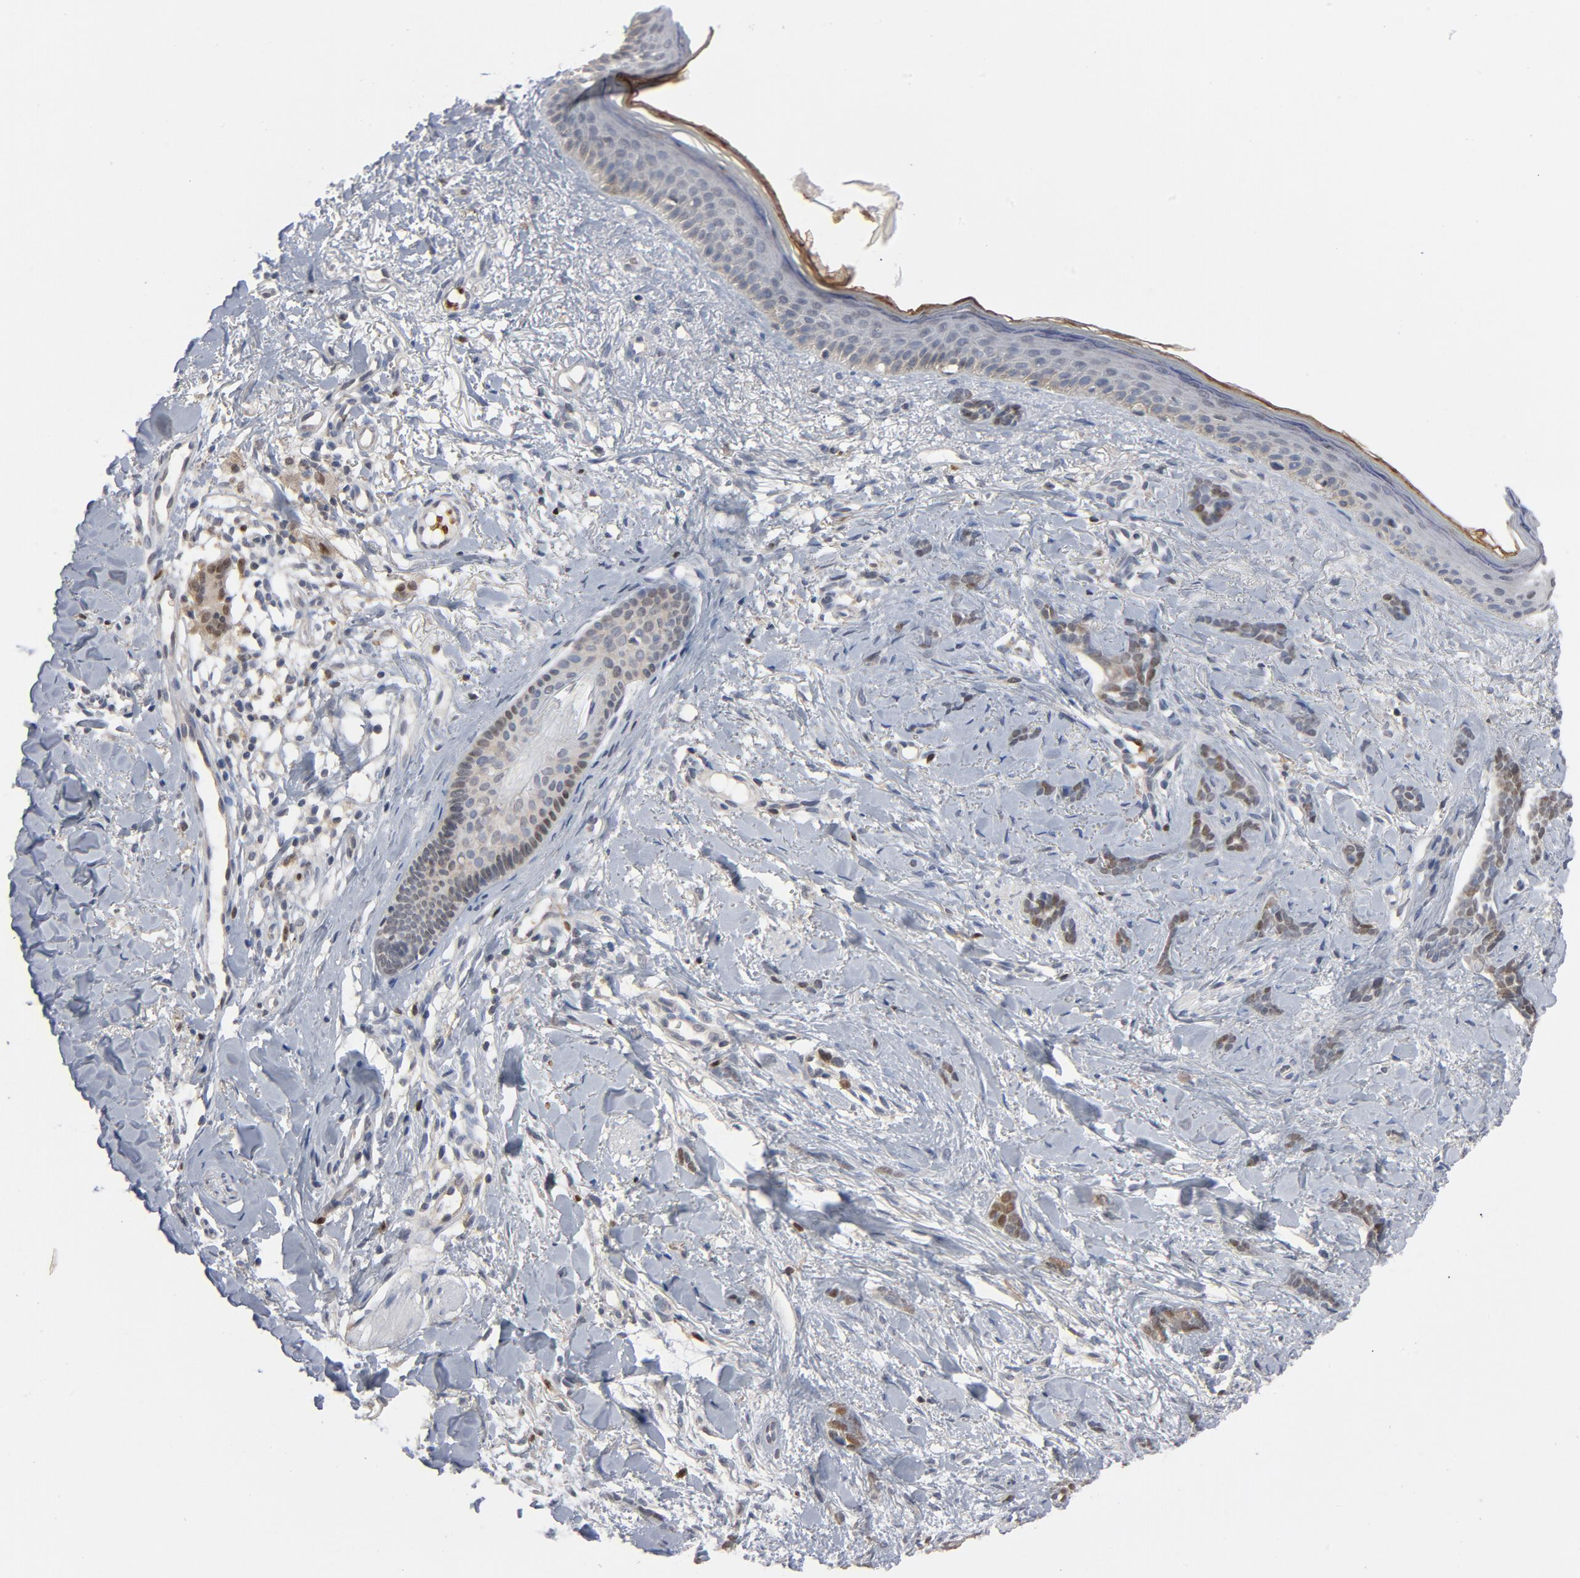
{"staining": {"intensity": "moderate", "quantity": ">75%", "location": "cytoplasmic/membranous,nuclear"}, "tissue": "skin cancer", "cell_type": "Tumor cells", "image_type": "cancer", "snomed": [{"axis": "morphology", "description": "Basal cell carcinoma"}, {"axis": "topography", "description": "Skin"}], "caption": "Immunohistochemistry (IHC) (DAB) staining of human skin basal cell carcinoma demonstrates moderate cytoplasmic/membranous and nuclear protein positivity in about >75% of tumor cells.", "gene": "PRDX1", "patient": {"sex": "female", "age": 37}}